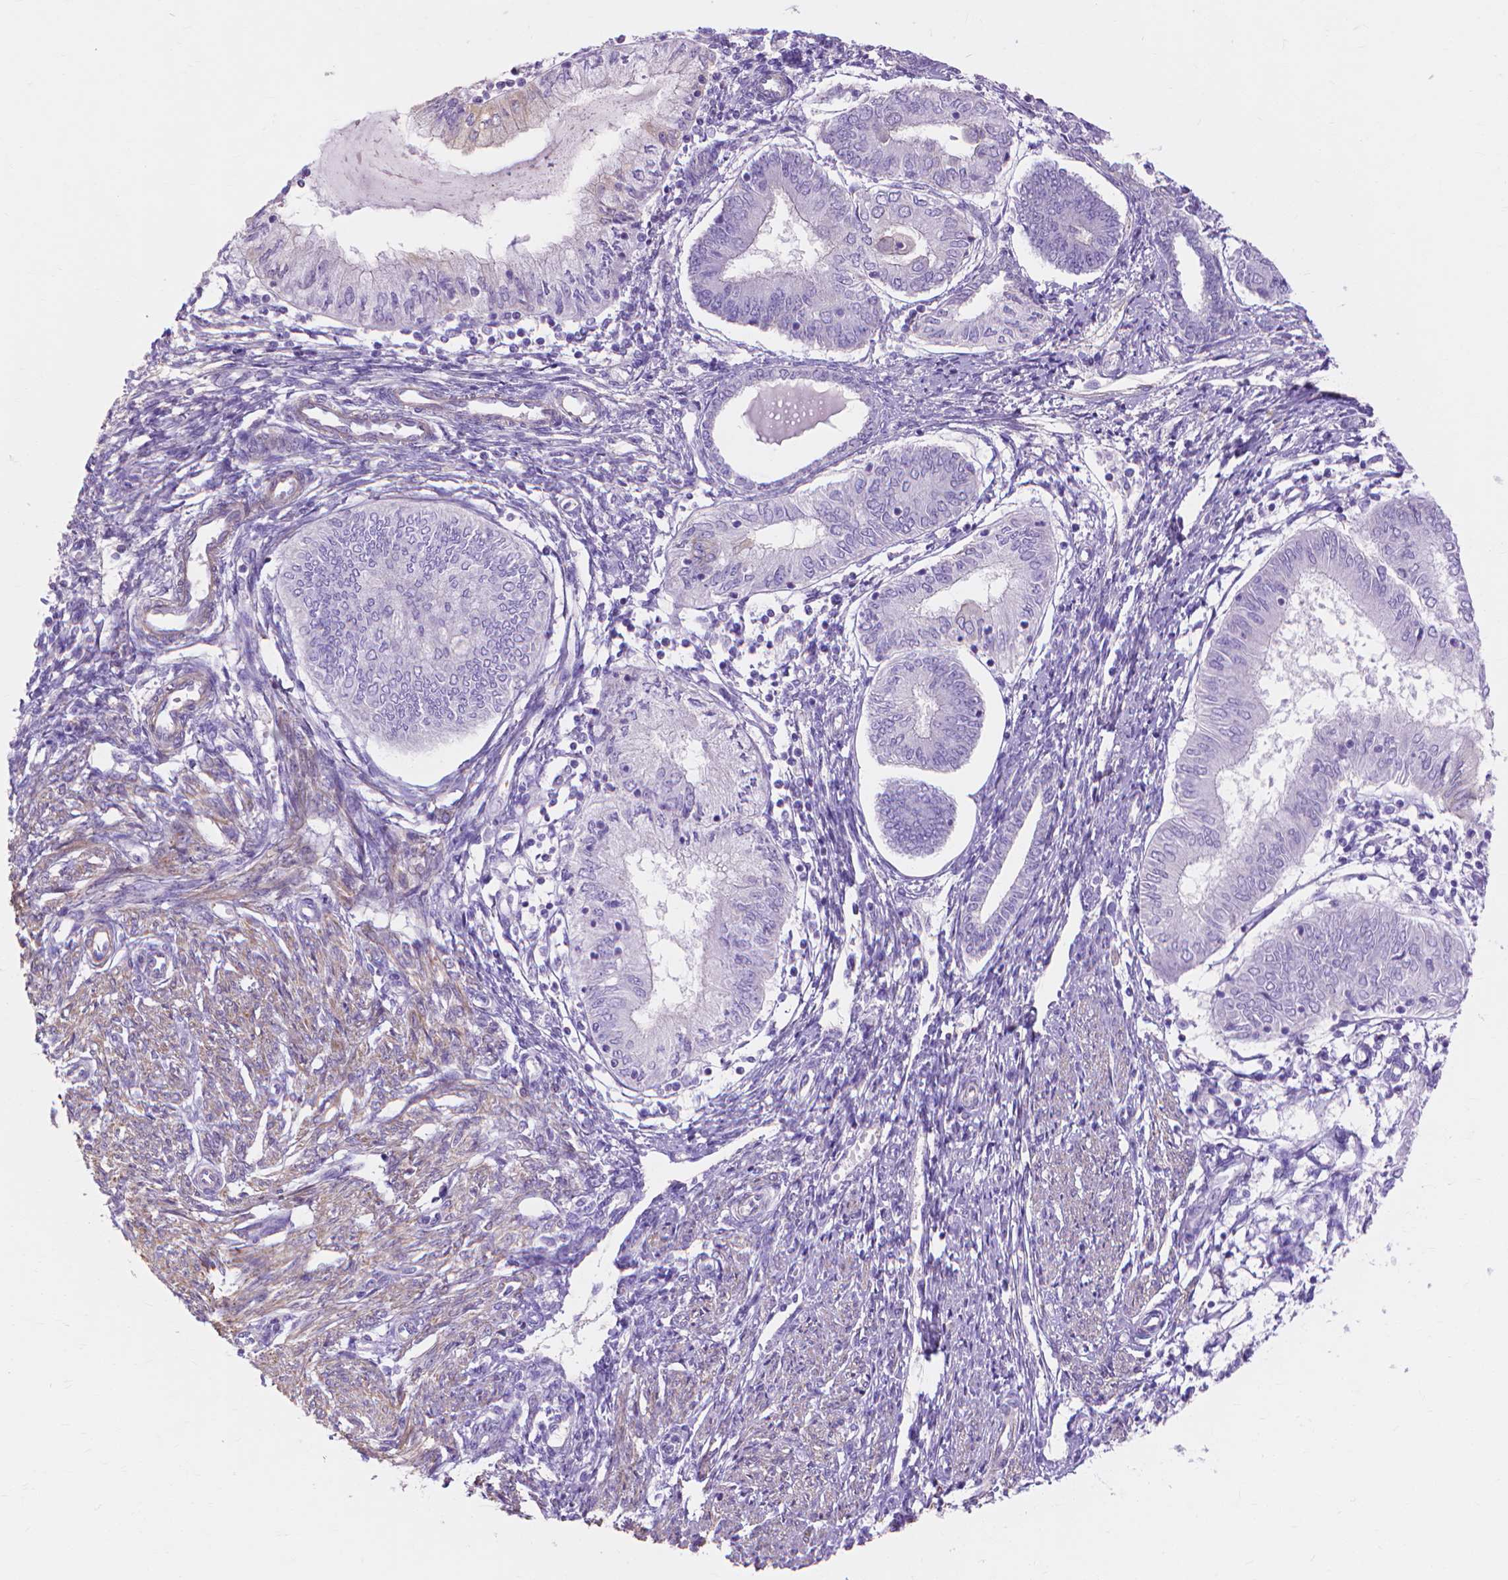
{"staining": {"intensity": "negative", "quantity": "none", "location": "none"}, "tissue": "endometrial cancer", "cell_type": "Tumor cells", "image_type": "cancer", "snomed": [{"axis": "morphology", "description": "Adenocarcinoma, NOS"}, {"axis": "topography", "description": "Endometrium"}], "caption": "IHC of endometrial cancer reveals no expression in tumor cells.", "gene": "MBLAC1", "patient": {"sex": "female", "age": 68}}